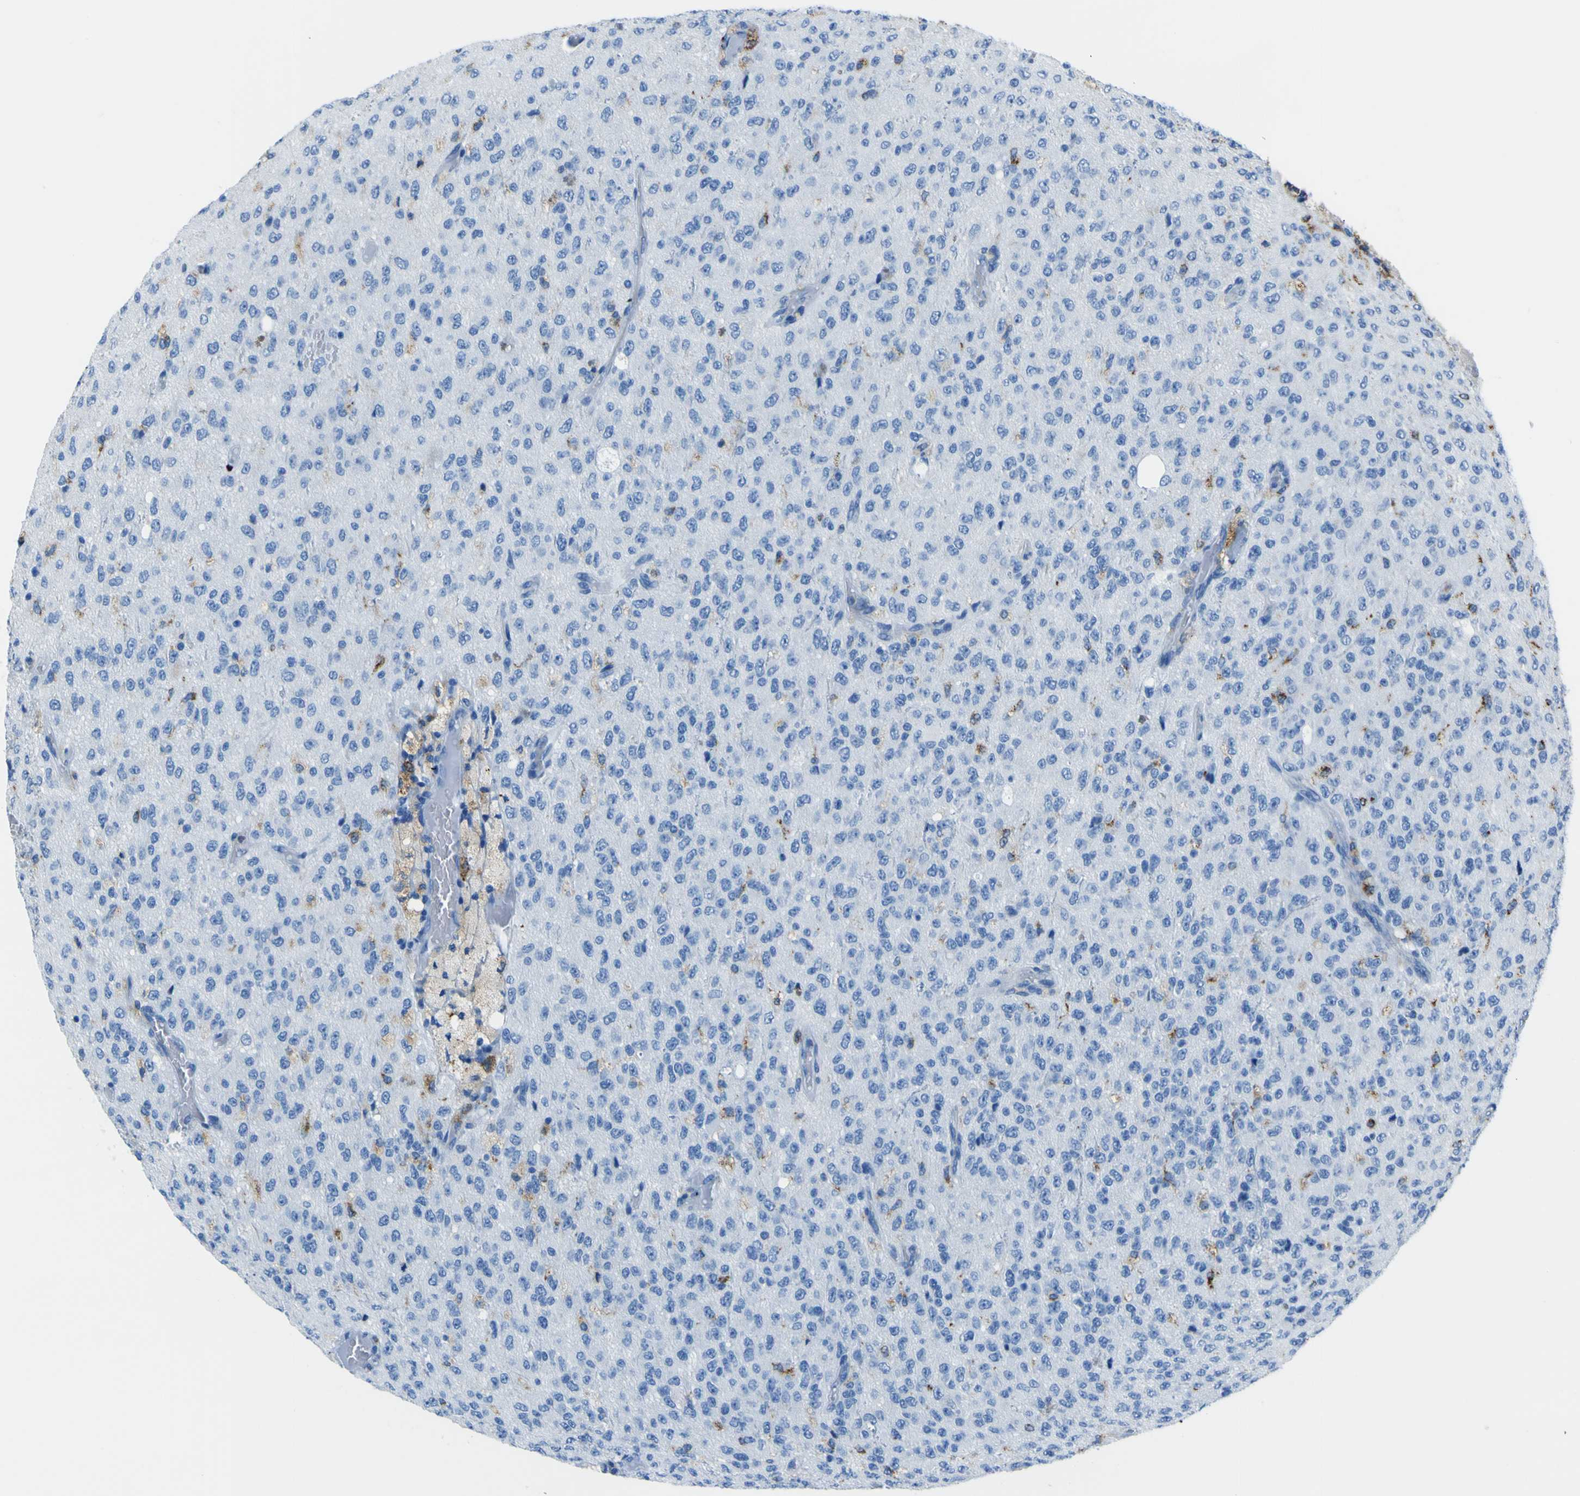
{"staining": {"intensity": "weak", "quantity": "<25%", "location": "cytoplasmic/membranous"}, "tissue": "glioma", "cell_type": "Tumor cells", "image_type": "cancer", "snomed": [{"axis": "morphology", "description": "Glioma, malignant, High grade"}, {"axis": "topography", "description": "pancreas cauda"}], "caption": "Tumor cells are negative for protein expression in human glioma.", "gene": "ACSL1", "patient": {"sex": "male", "age": 60}}